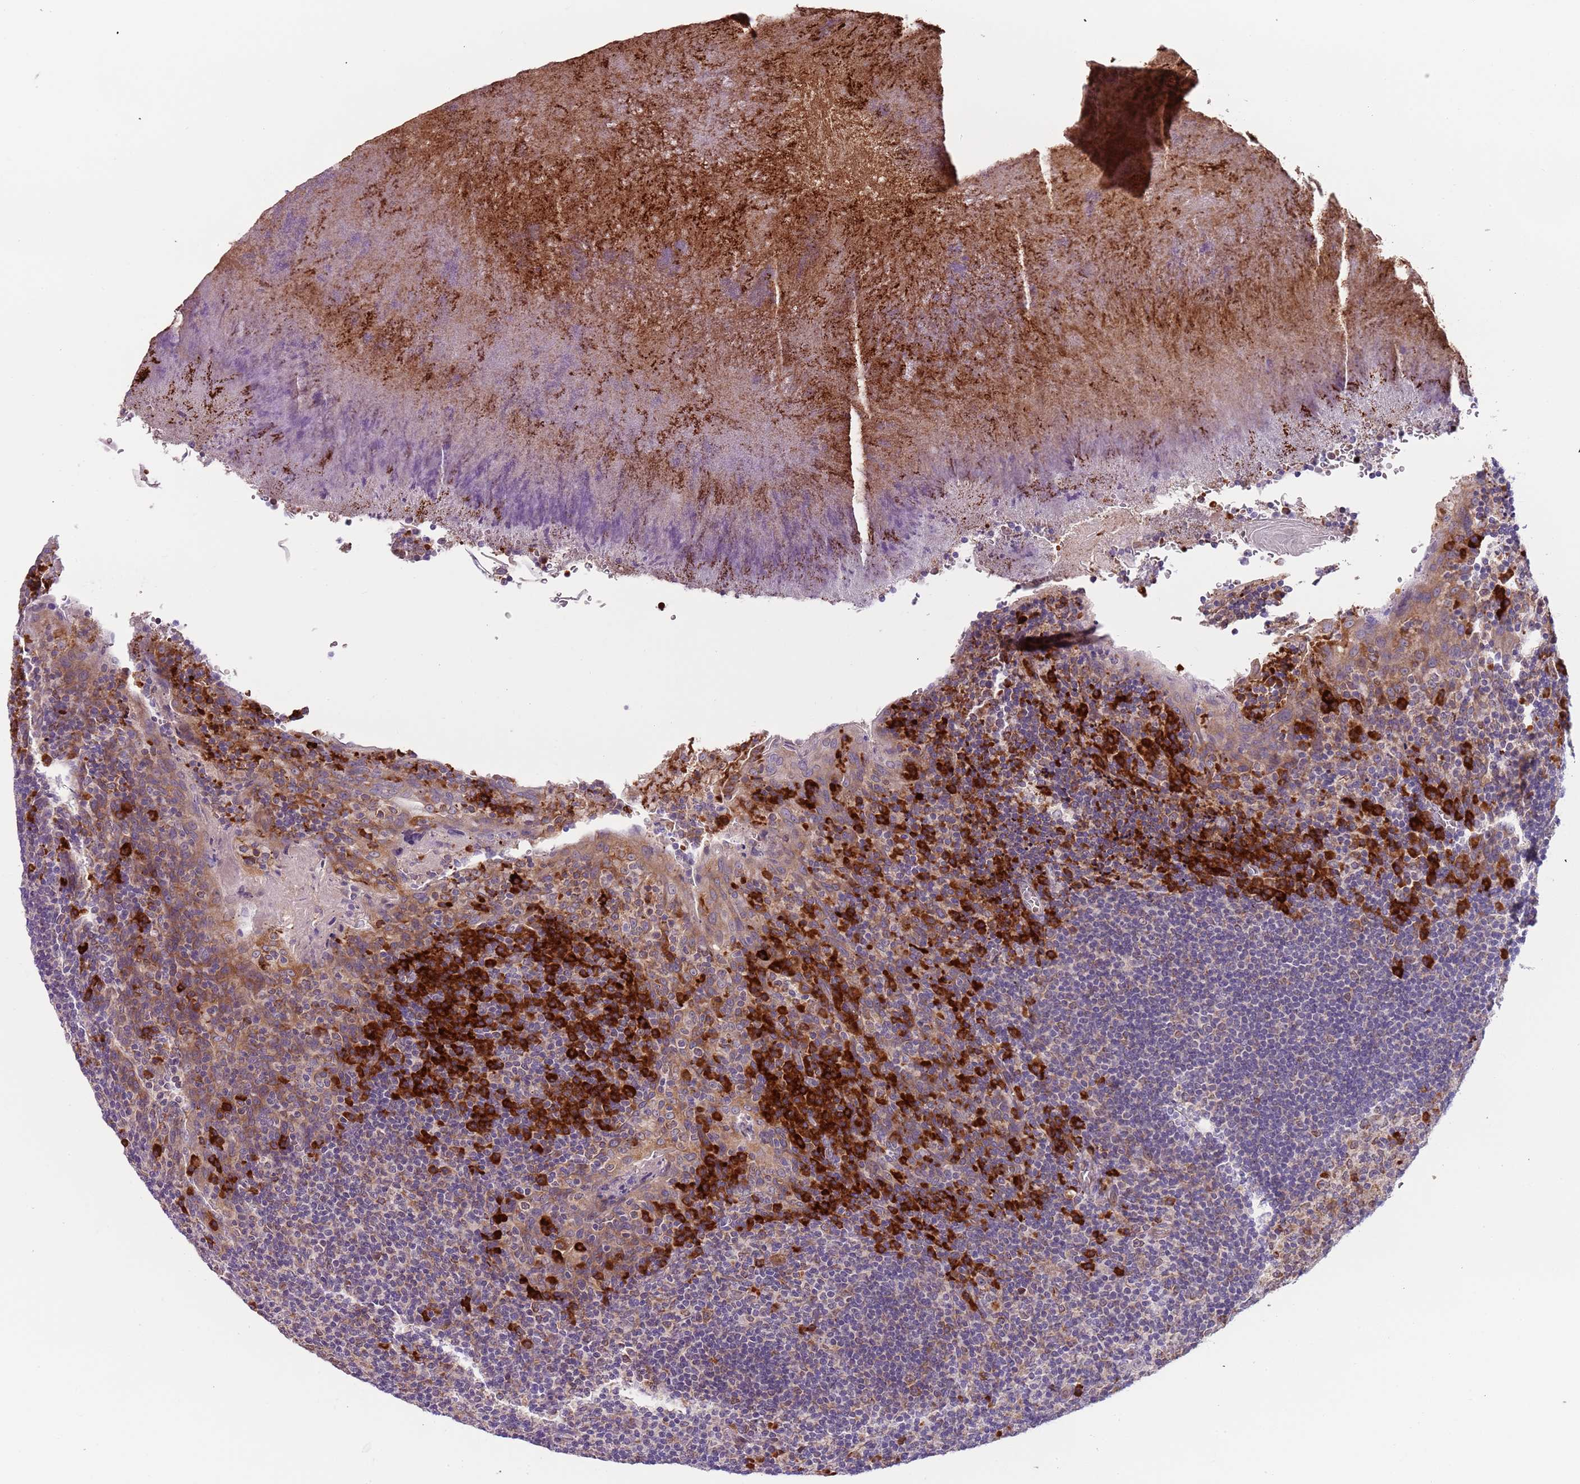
{"staining": {"intensity": "strong", "quantity": "<25%", "location": "cytoplasmic/membranous"}, "tissue": "tonsil", "cell_type": "Germinal center cells", "image_type": "normal", "snomed": [{"axis": "morphology", "description": "Normal tissue, NOS"}, {"axis": "topography", "description": "Tonsil"}], "caption": "Benign tonsil displays strong cytoplasmic/membranous expression in about <25% of germinal center cells, visualized by immunohistochemistry. (IHC, brightfield microscopy, high magnification).", "gene": "VWCE", "patient": {"sex": "male", "age": 17}}